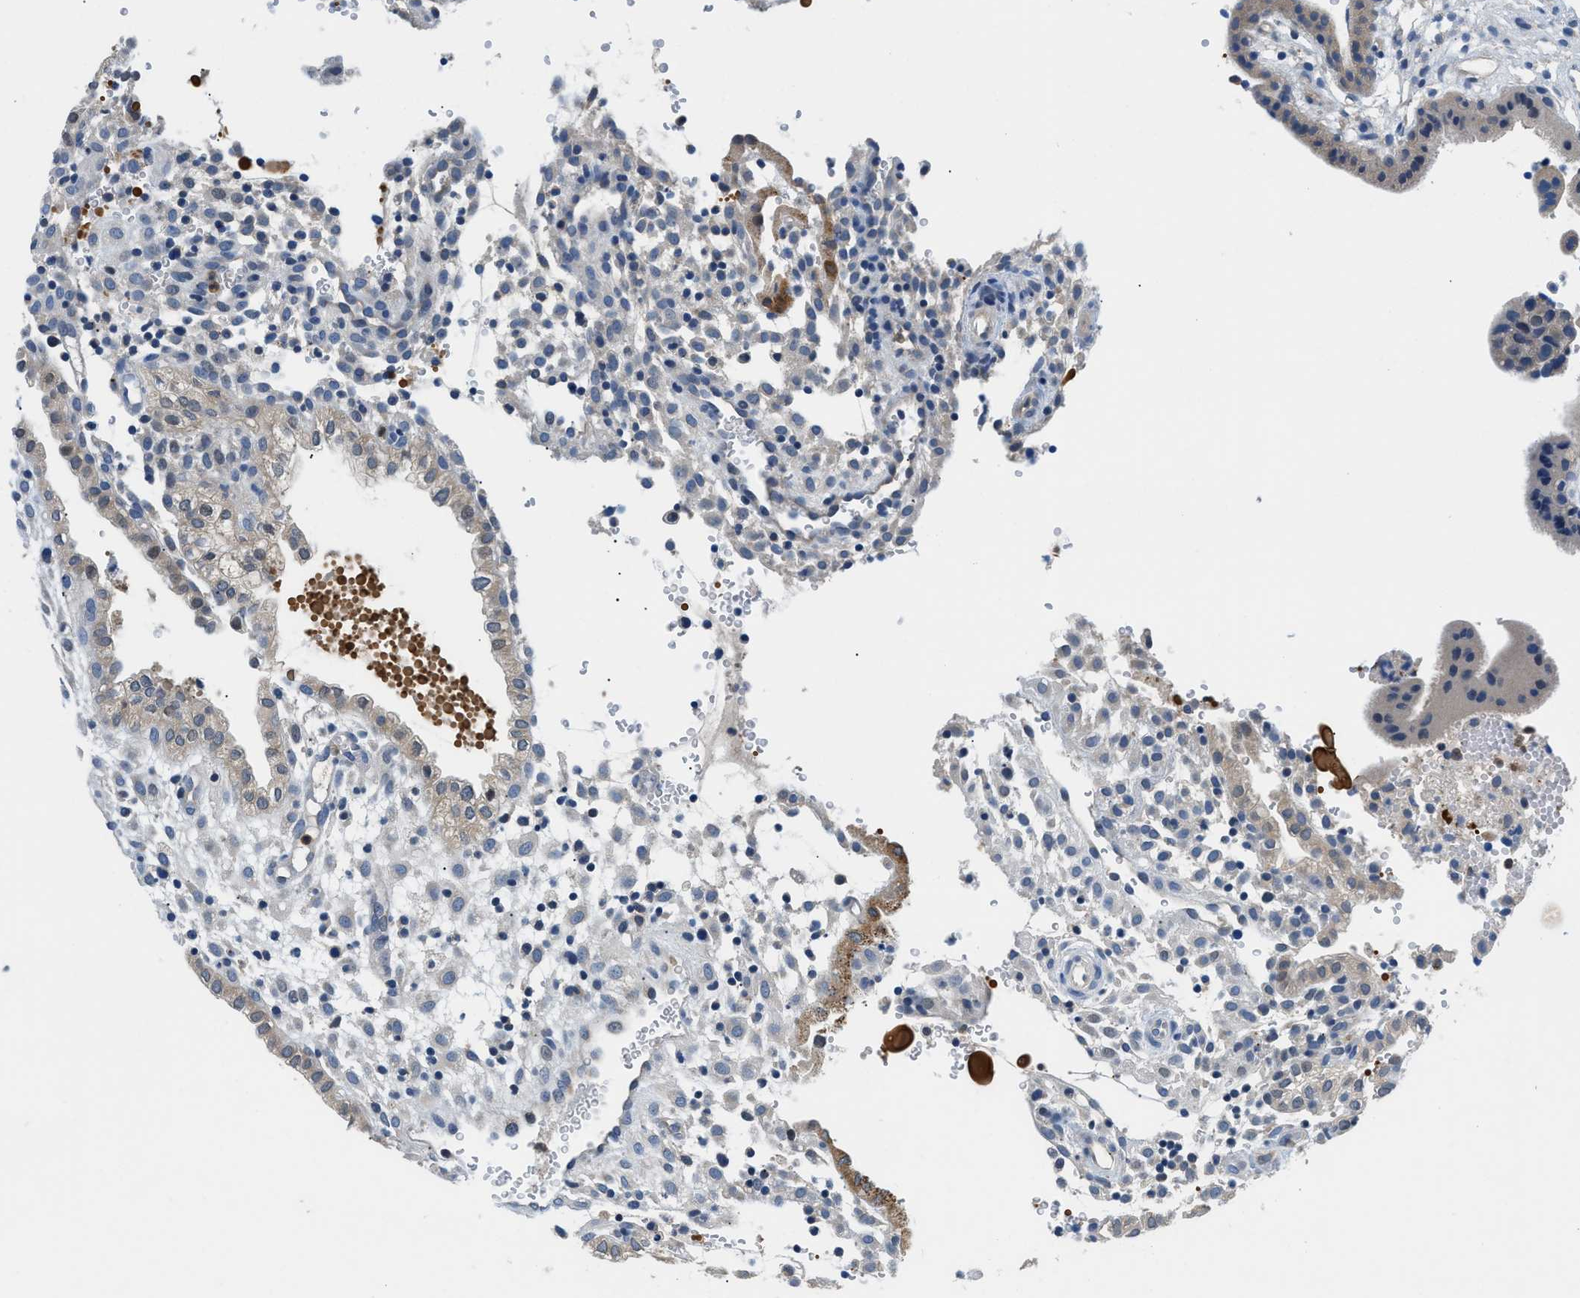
{"staining": {"intensity": "negative", "quantity": "none", "location": "none"}, "tissue": "placenta", "cell_type": "Decidual cells", "image_type": "normal", "snomed": [{"axis": "morphology", "description": "Normal tissue, NOS"}, {"axis": "topography", "description": "Placenta"}], "caption": "Placenta stained for a protein using IHC displays no positivity decidual cells.", "gene": "ADGRE3", "patient": {"sex": "female", "age": 18}}